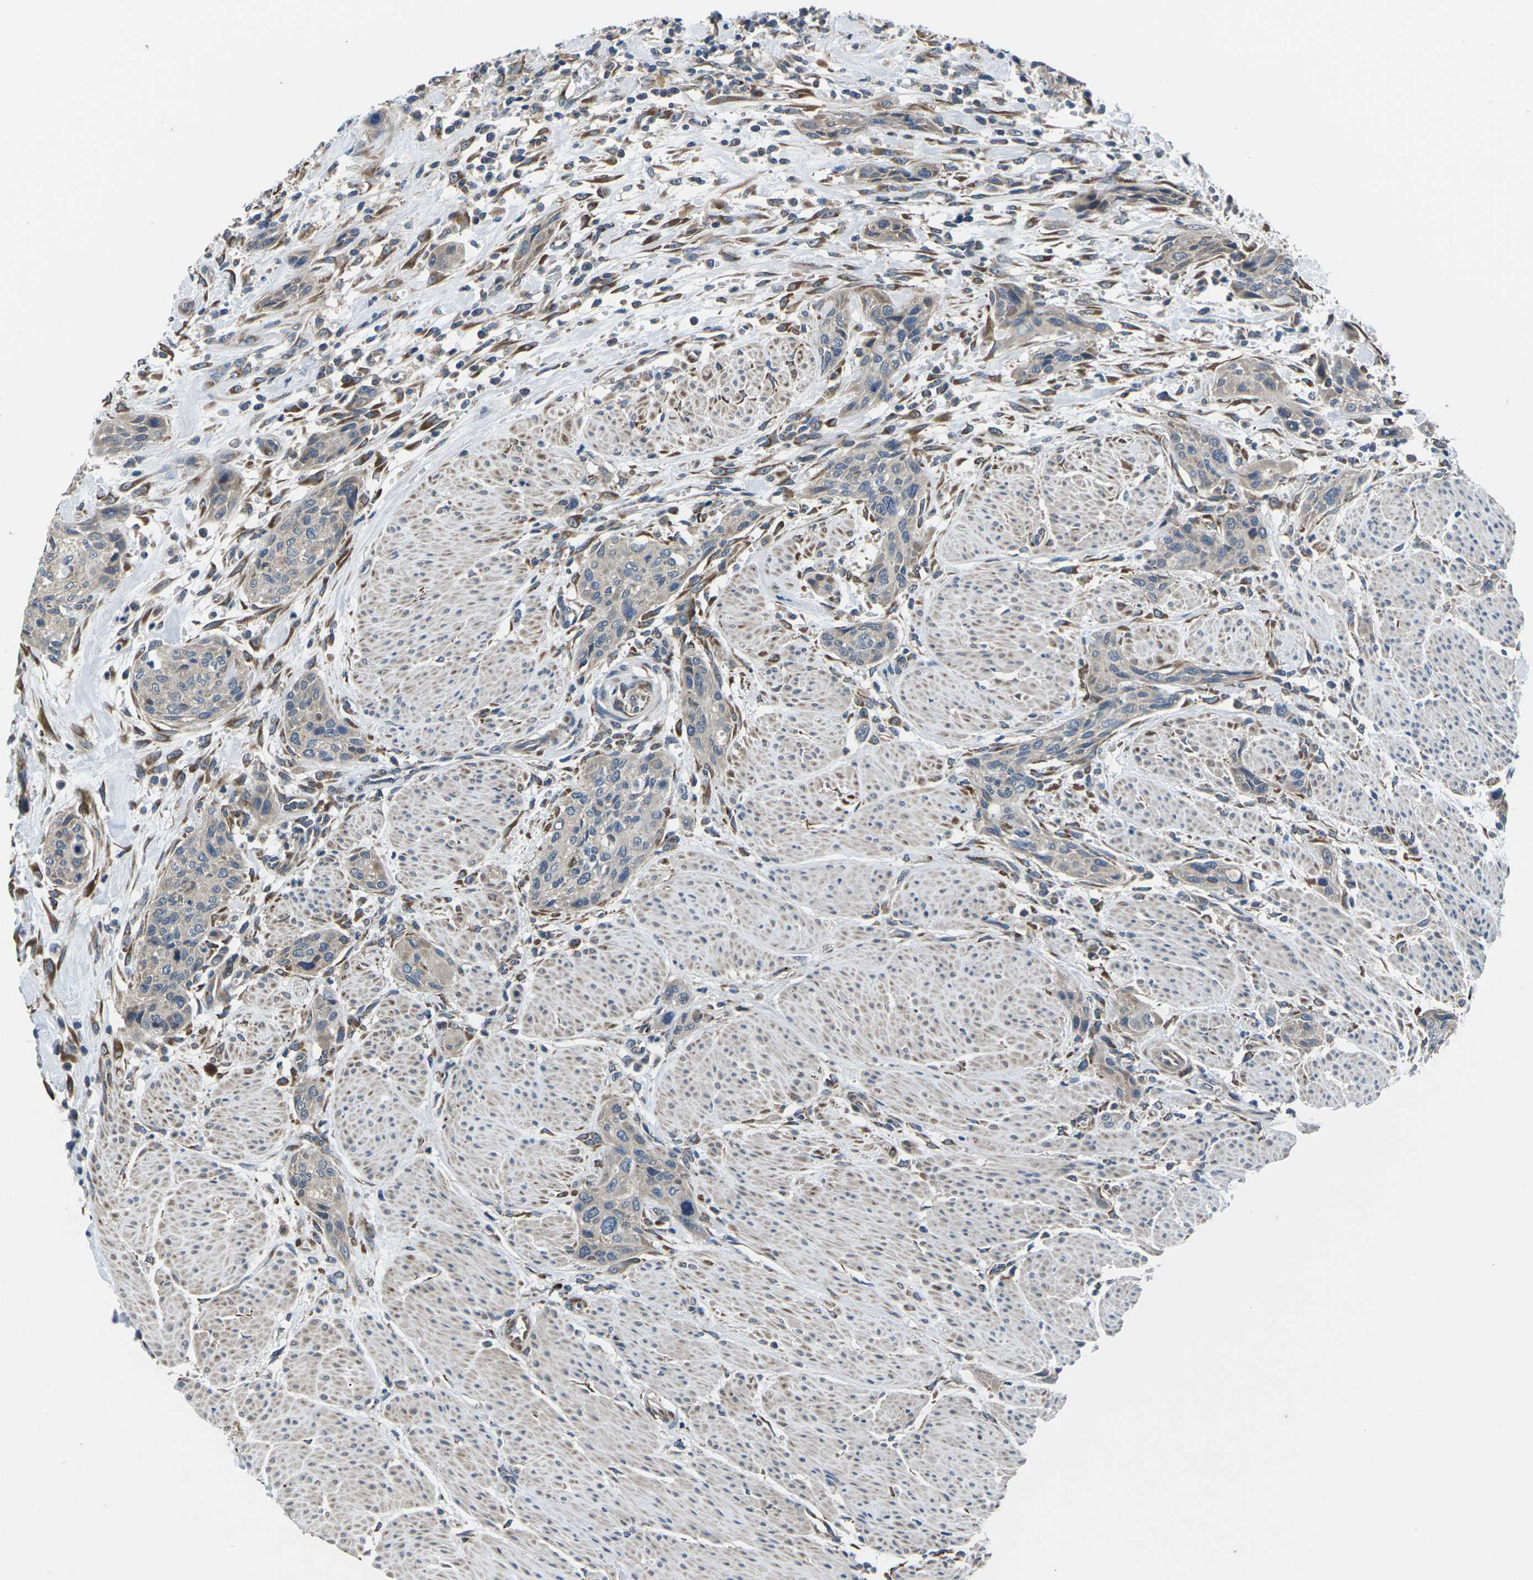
{"staining": {"intensity": "moderate", "quantity": "<25%", "location": "cytoplasmic/membranous"}, "tissue": "urothelial cancer", "cell_type": "Tumor cells", "image_type": "cancer", "snomed": [{"axis": "morphology", "description": "Urothelial carcinoma, High grade"}, {"axis": "topography", "description": "Urinary bladder"}], "caption": "A low amount of moderate cytoplasmic/membranous staining is present in about <25% of tumor cells in urothelial cancer tissue.", "gene": "GABRP", "patient": {"sex": "male", "age": 35}}